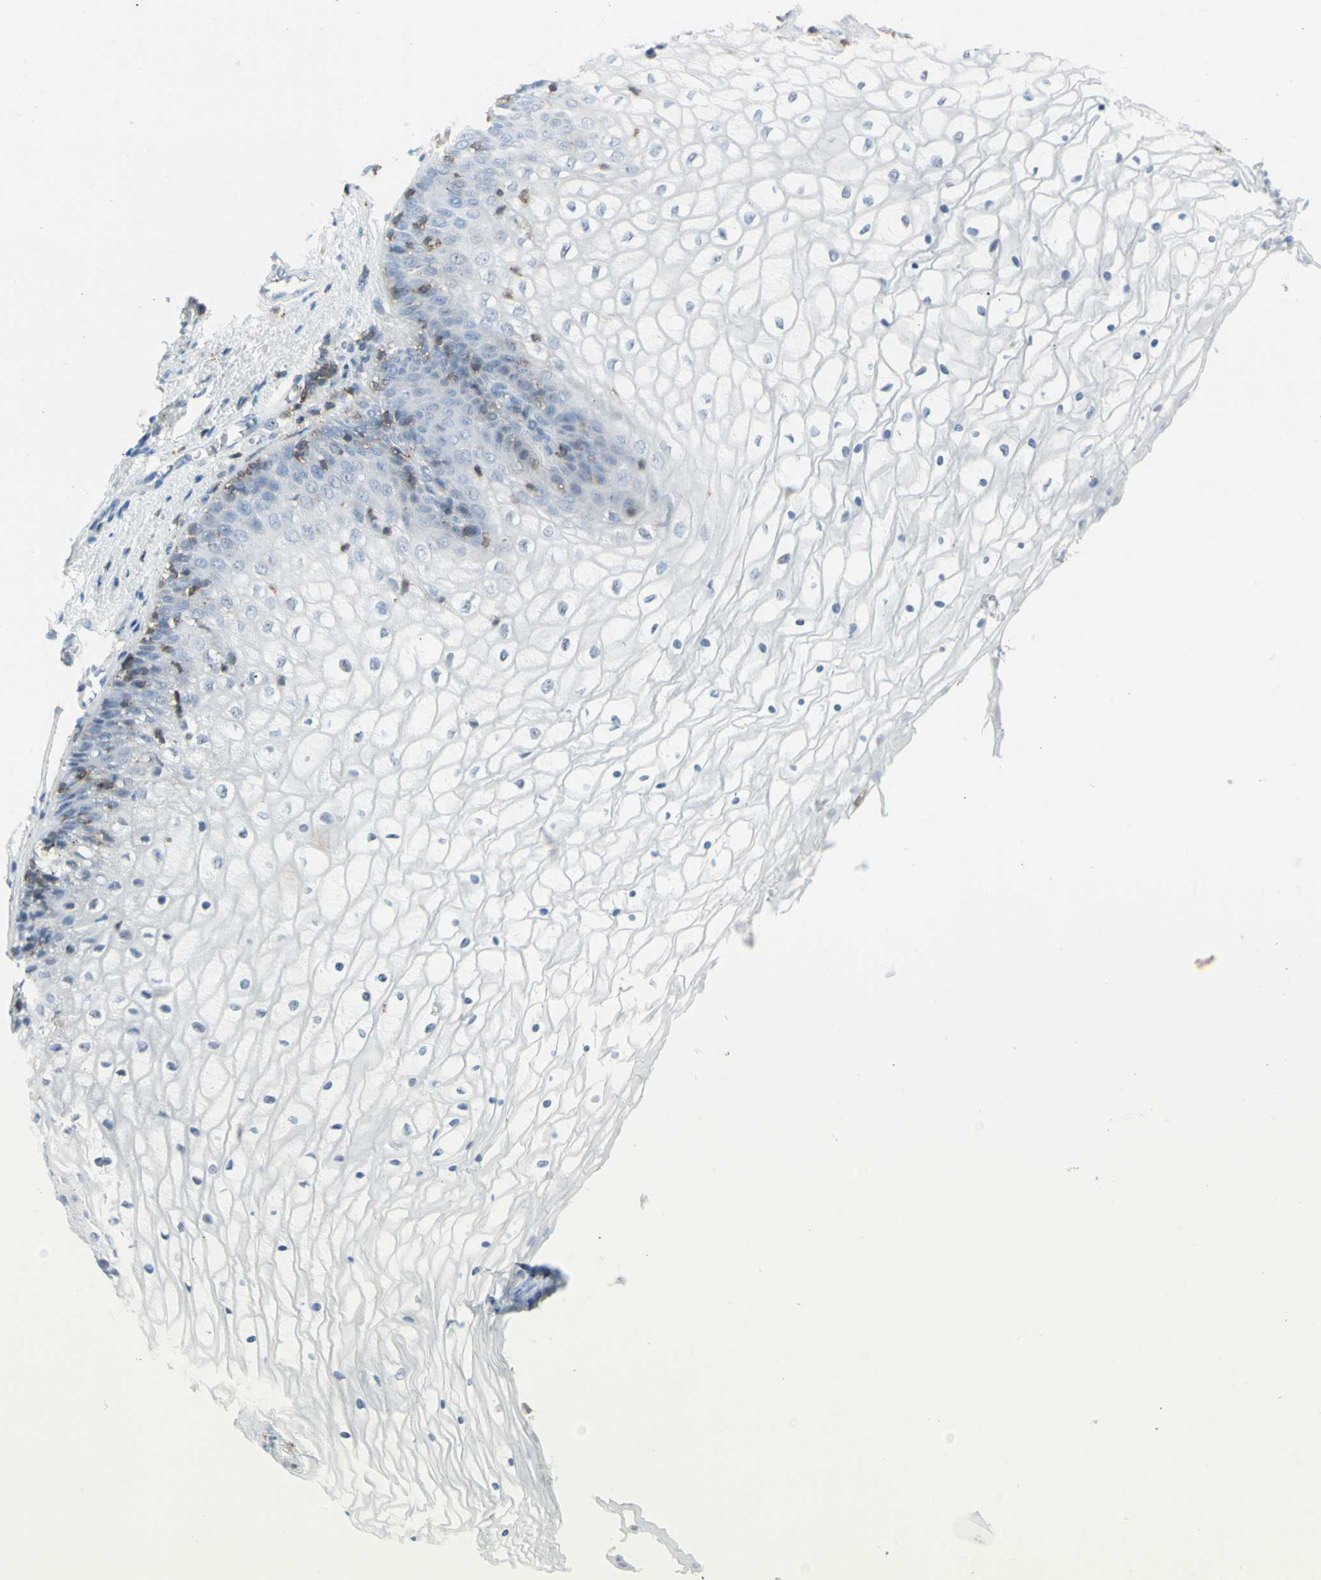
{"staining": {"intensity": "negative", "quantity": "none", "location": "none"}, "tissue": "vagina", "cell_type": "Squamous epithelial cells", "image_type": "normal", "snomed": [{"axis": "morphology", "description": "Normal tissue, NOS"}, {"axis": "topography", "description": "Vagina"}], "caption": "An immunohistochemistry (IHC) histopathology image of benign vagina is shown. There is no staining in squamous epithelial cells of vagina.", "gene": "NRG1", "patient": {"sex": "female", "age": 34}}